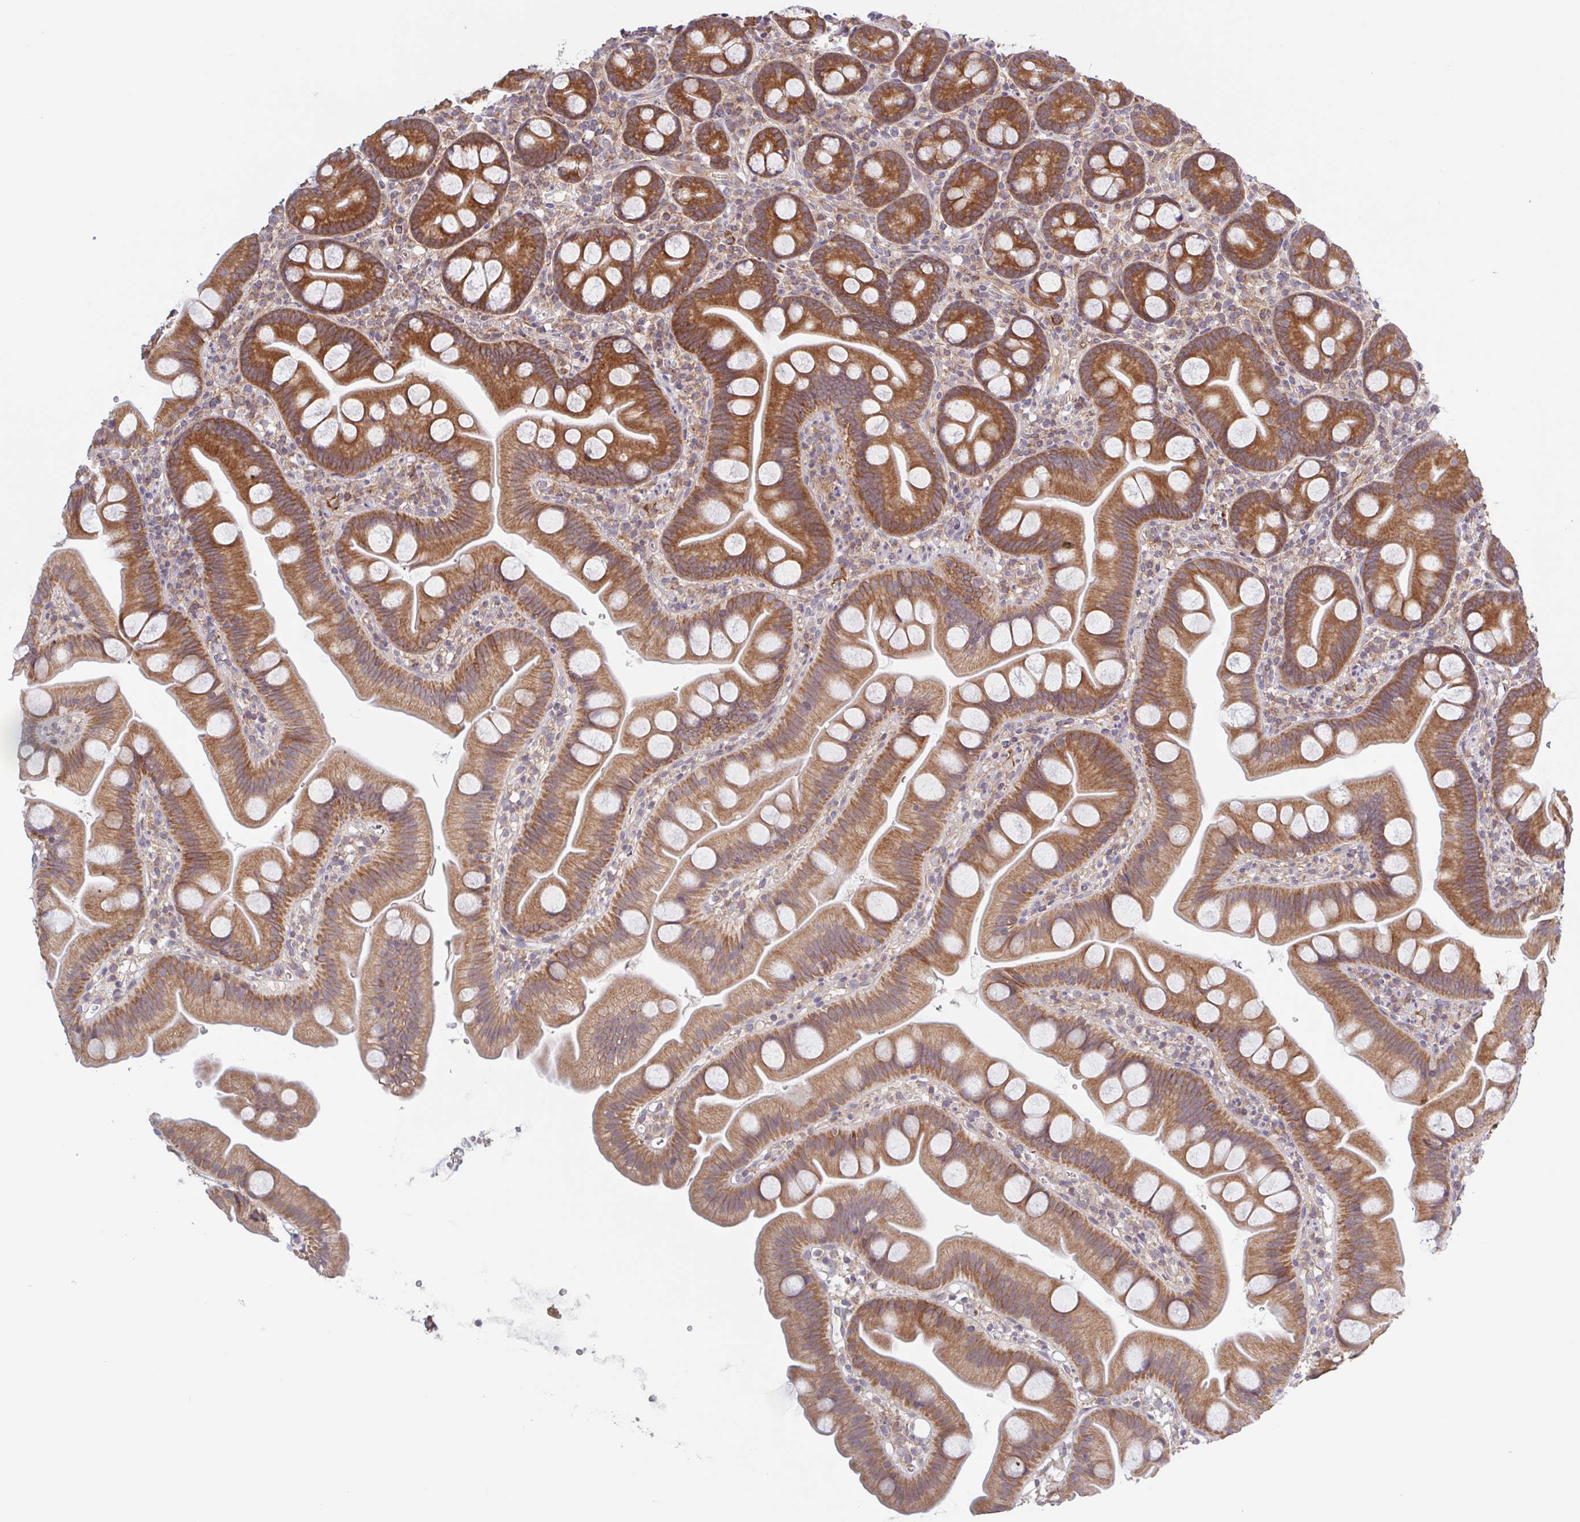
{"staining": {"intensity": "strong", "quantity": ">75%", "location": "cytoplasmic/membranous"}, "tissue": "small intestine", "cell_type": "Glandular cells", "image_type": "normal", "snomed": [{"axis": "morphology", "description": "Normal tissue, NOS"}, {"axis": "topography", "description": "Small intestine"}], "caption": "Small intestine stained with DAB IHC demonstrates high levels of strong cytoplasmic/membranous staining in about >75% of glandular cells.", "gene": "SURF1", "patient": {"sex": "female", "age": 68}}